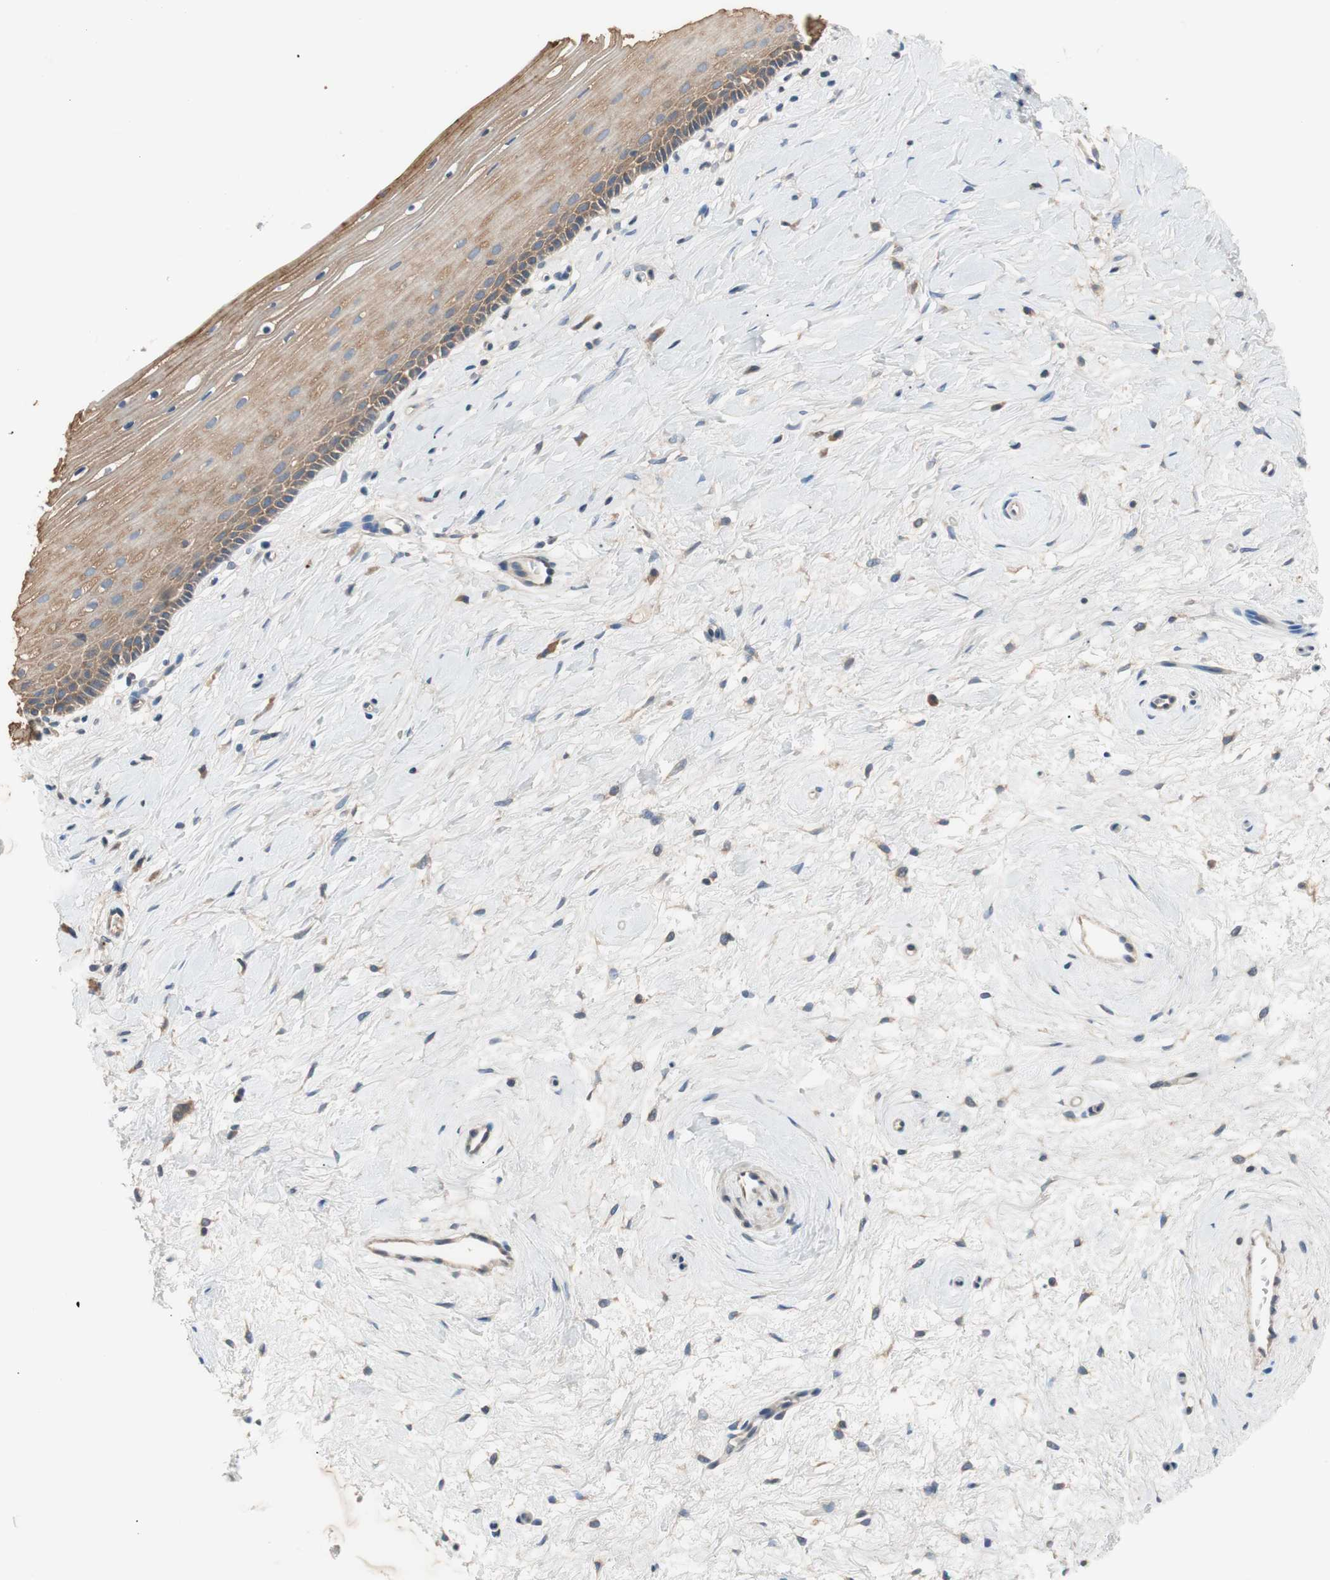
{"staining": {"intensity": "moderate", "quantity": ">75%", "location": "cytoplasmic/membranous"}, "tissue": "cervix", "cell_type": "Glandular cells", "image_type": "normal", "snomed": [{"axis": "morphology", "description": "Normal tissue, NOS"}, {"axis": "topography", "description": "Cervix"}], "caption": "Moderate cytoplasmic/membranous protein staining is present in approximately >75% of glandular cells in cervix.", "gene": "FADS2", "patient": {"sex": "female", "age": 39}}